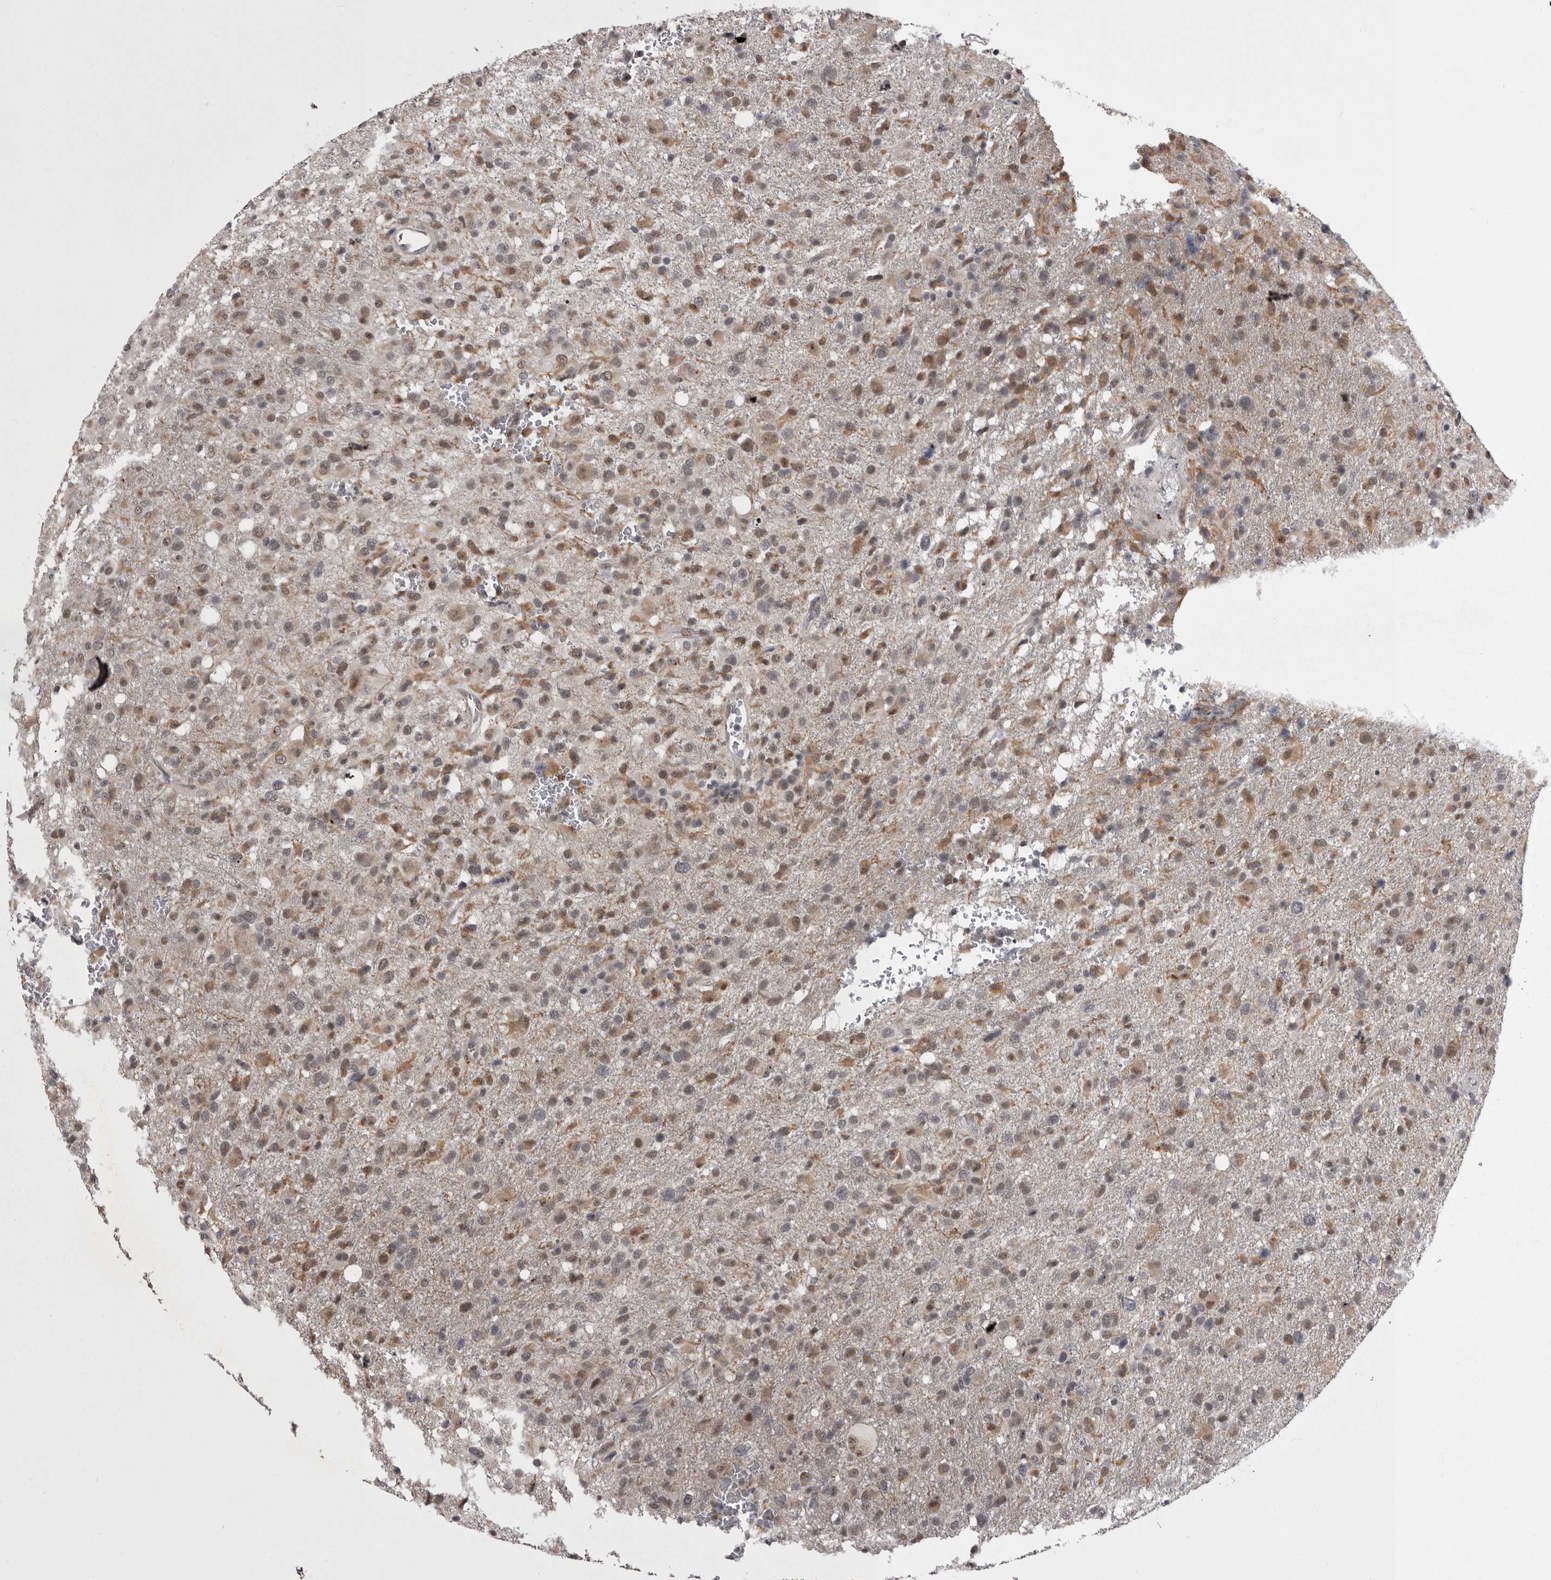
{"staining": {"intensity": "weak", "quantity": "25%-75%", "location": "cytoplasmic/membranous,nuclear"}, "tissue": "glioma", "cell_type": "Tumor cells", "image_type": "cancer", "snomed": [{"axis": "morphology", "description": "Glioma, malignant, High grade"}, {"axis": "topography", "description": "Brain"}], "caption": "DAB immunohistochemical staining of malignant glioma (high-grade) displays weak cytoplasmic/membranous and nuclear protein staining in about 25%-75% of tumor cells. The staining was performed using DAB (3,3'-diaminobenzidine), with brown indicating positive protein expression. Nuclei are stained blue with hematoxylin.", "gene": "PRPF3", "patient": {"sex": "female", "age": 57}}